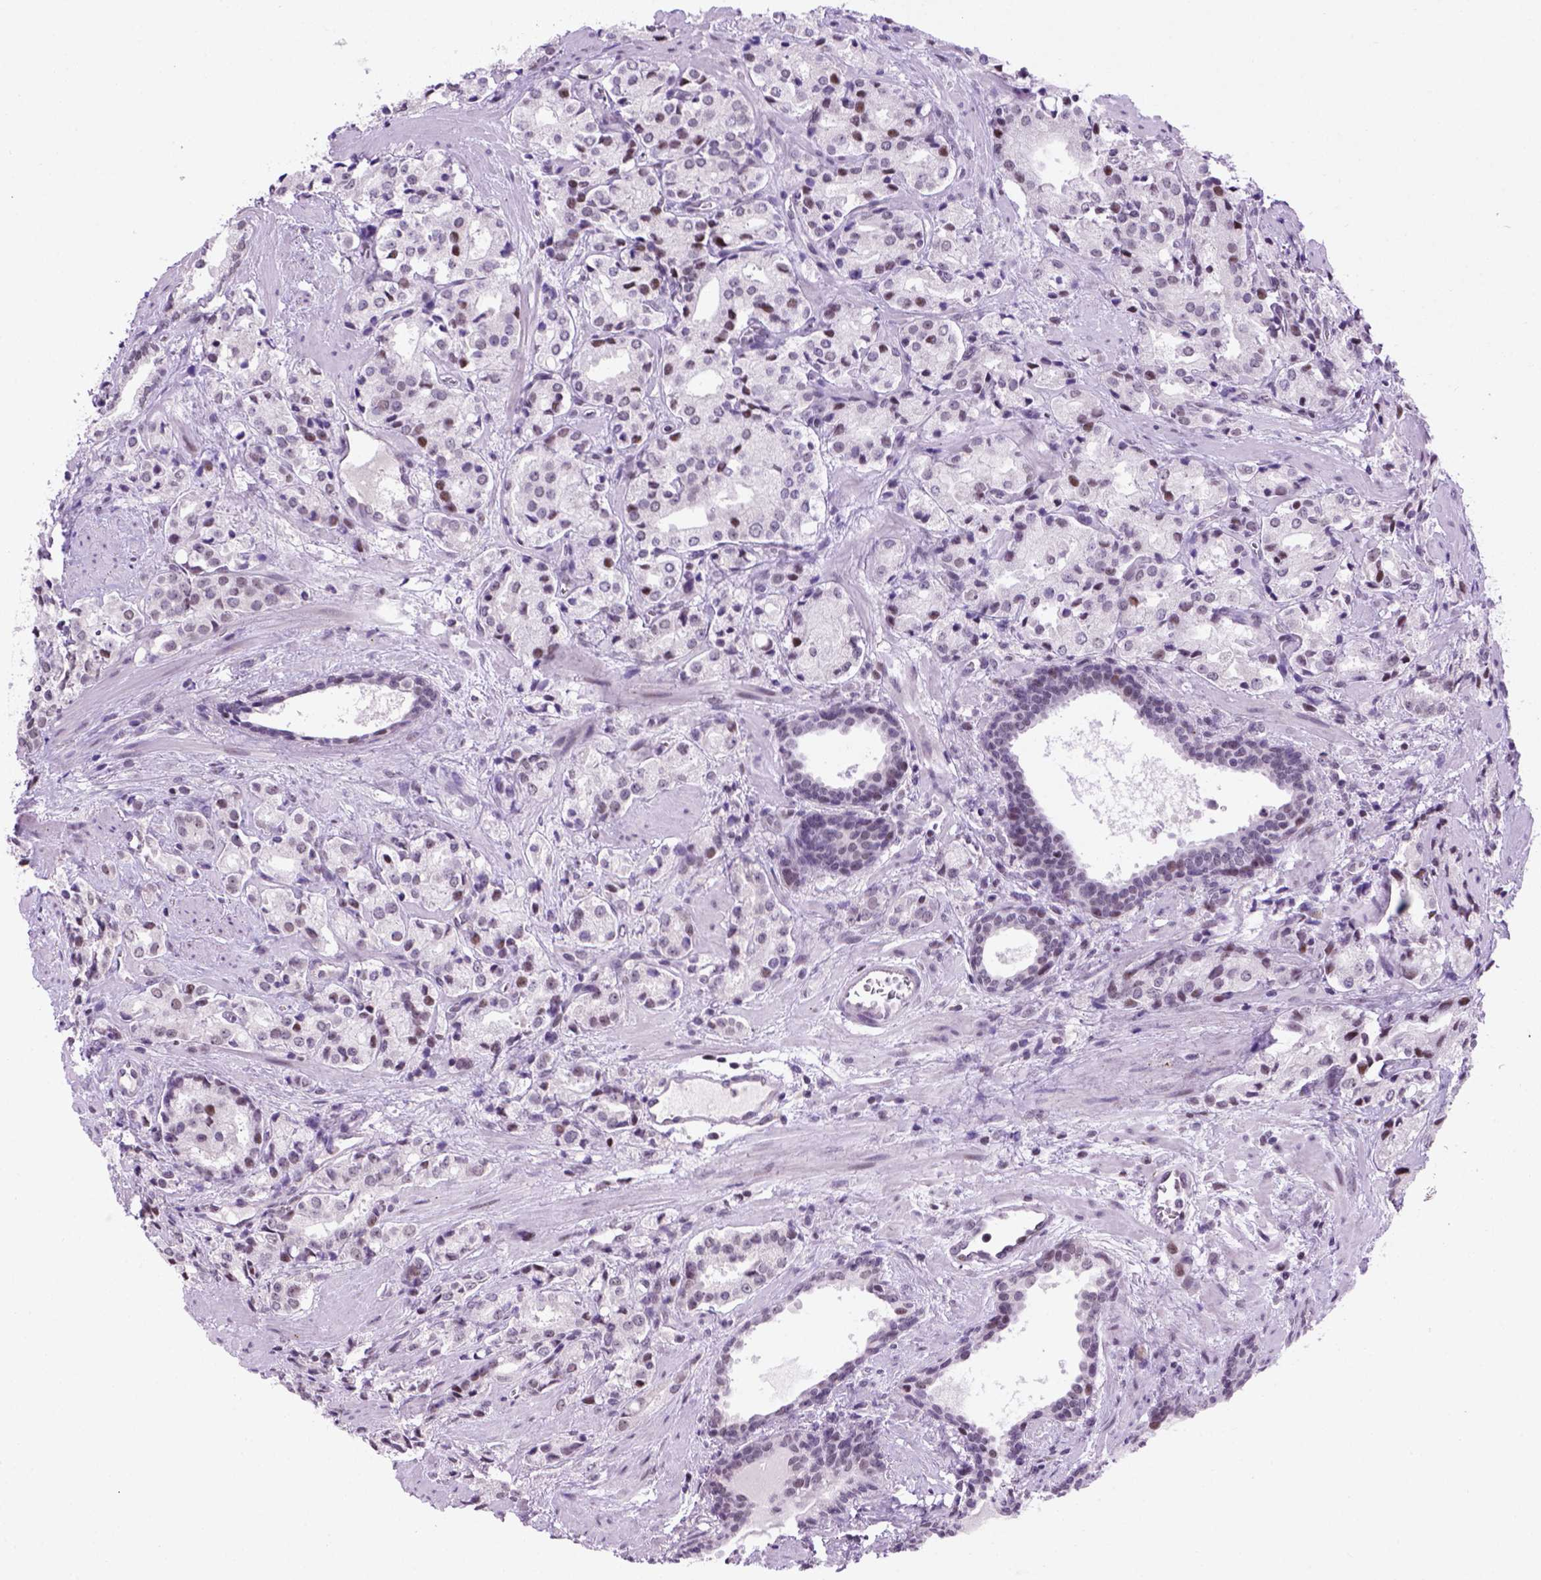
{"staining": {"intensity": "moderate", "quantity": "<25%", "location": "nuclear"}, "tissue": "prostate cancer", "cell_type": "Tumor cells", "image_type": "cancer", "snomed": [{"axis": "morphology", "description": "Adenocarcinoma, Low grade"}, {"axis": "topography", "description": "Prostate"}], "caption": "Immunohistochemical staining of human low-grade adenocarcinoma (prostate) exhibits low levels of moderate nuclear protein positivity in approximately <25% of tumor cells.", "gene": "TBPL1", "patient": {"sex": "male", "age": 56}}